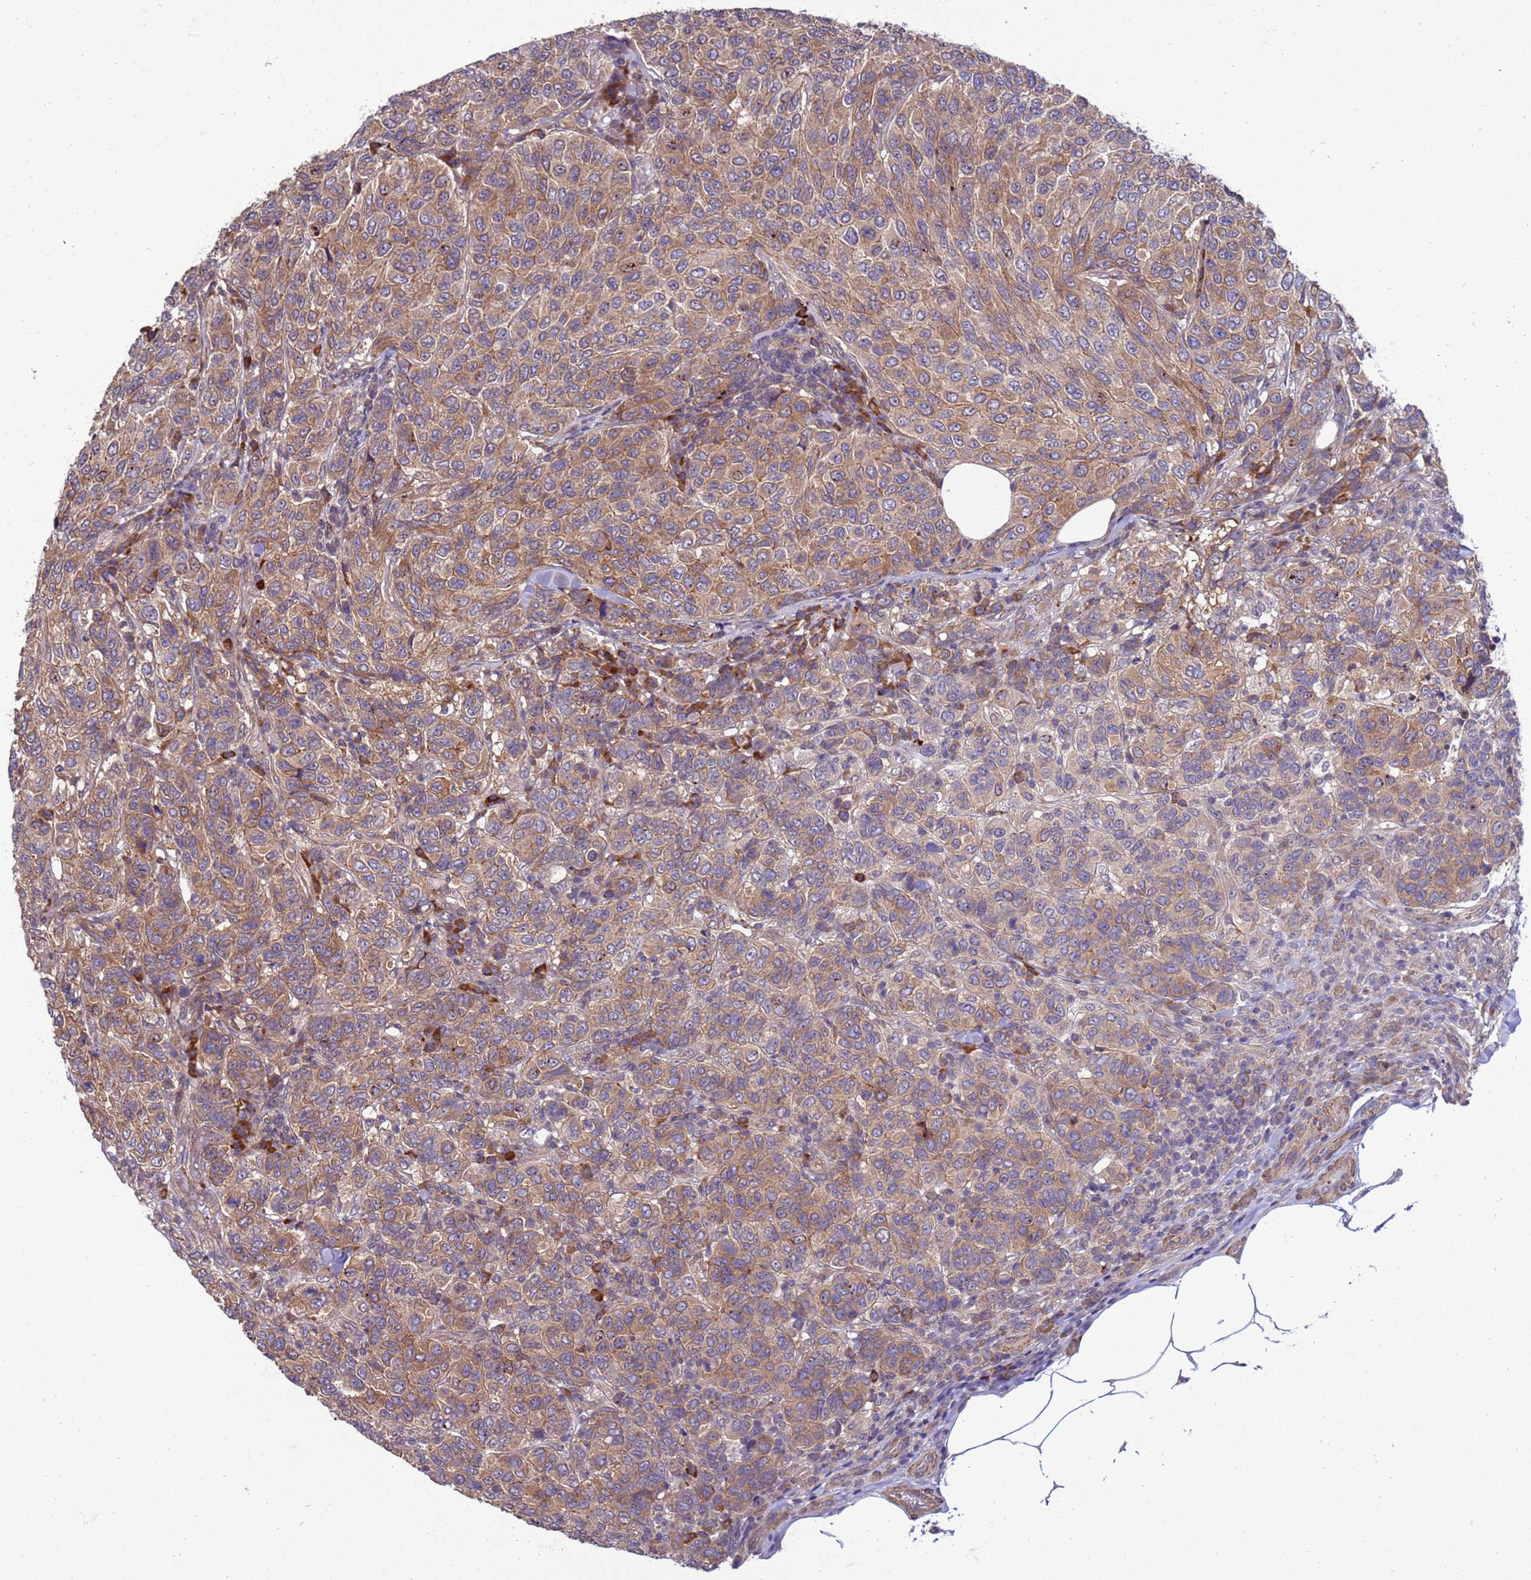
{"staining": {"intensity": "moderate", "quantity": ">75%", "location": "cytoplasmic/membranous"}, "tissue": "breast cancer", "cell_type": "Tumor cells", "image_type": "cancer", "snomed": [{"axis": "morphology", "description": "Duct carcinoma"}, {"axis": "topography", "description": "Breast"}], "caption": "This is a micrograph of IHC staining of breast invasive ductal carcinoma, which shows moderate positivity in the cytoplasmic/membranous of tumor cells.", "gene": "GEN1", "patient": {"sex": "female", "age": 55}}